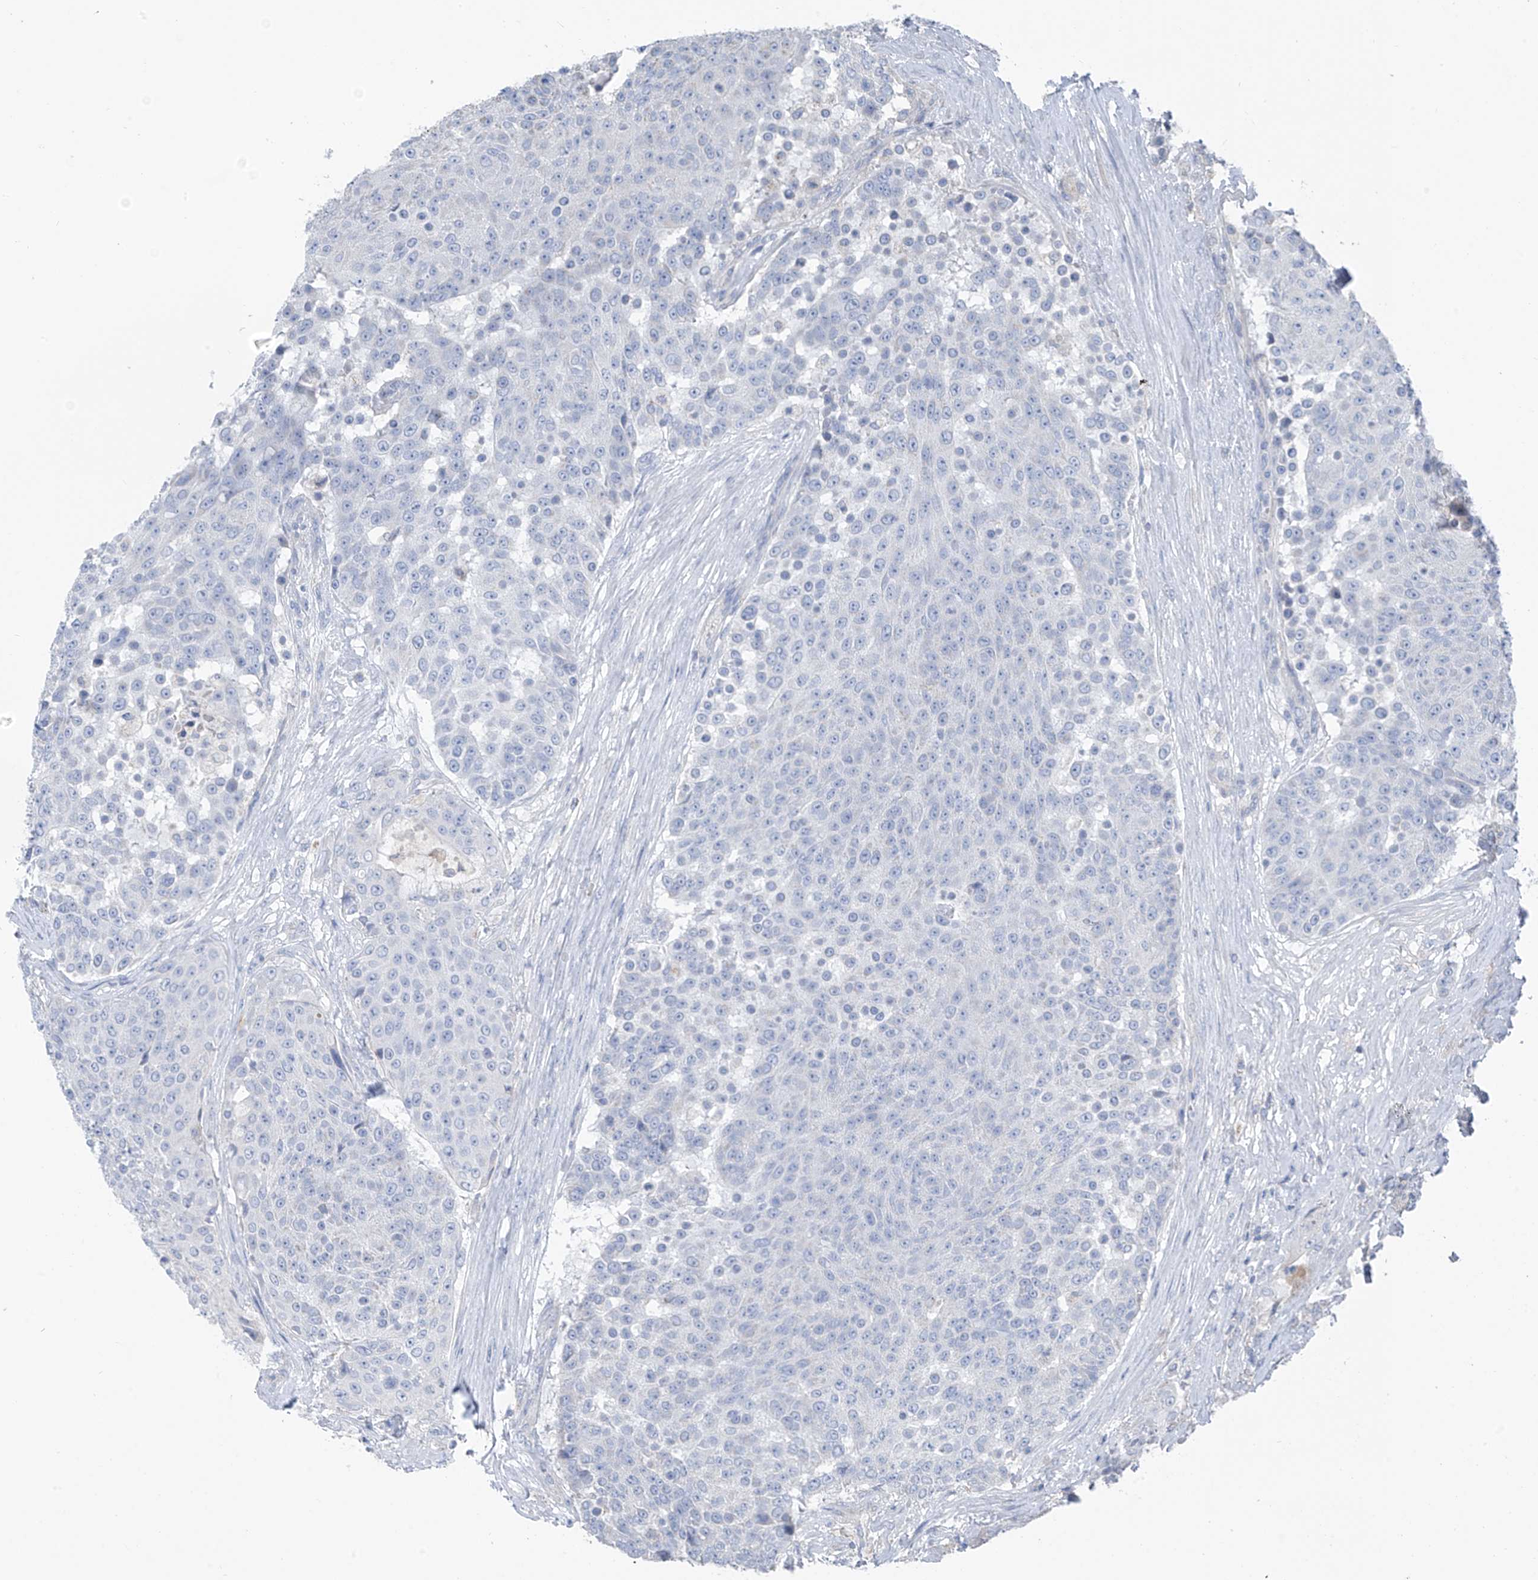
{"staining": {"intensity": "negative", "quantity": "none", "location": "none"}, "tissue": "urothelial cancer", "cell_type": "Tumor cells", "image_type": "cancer", "snomed": [{"axis": "morphology", "description": "Urothelial carcinoma, High grade"}, {"axis": "topography", "description": "Urinary bladder"}], "caption": "Photomicrograph shows no protein expression in tumor cells of urothelial cancer tissue.", "gene": "SYN3", "patient": {"sex": "female", "age": 63}}